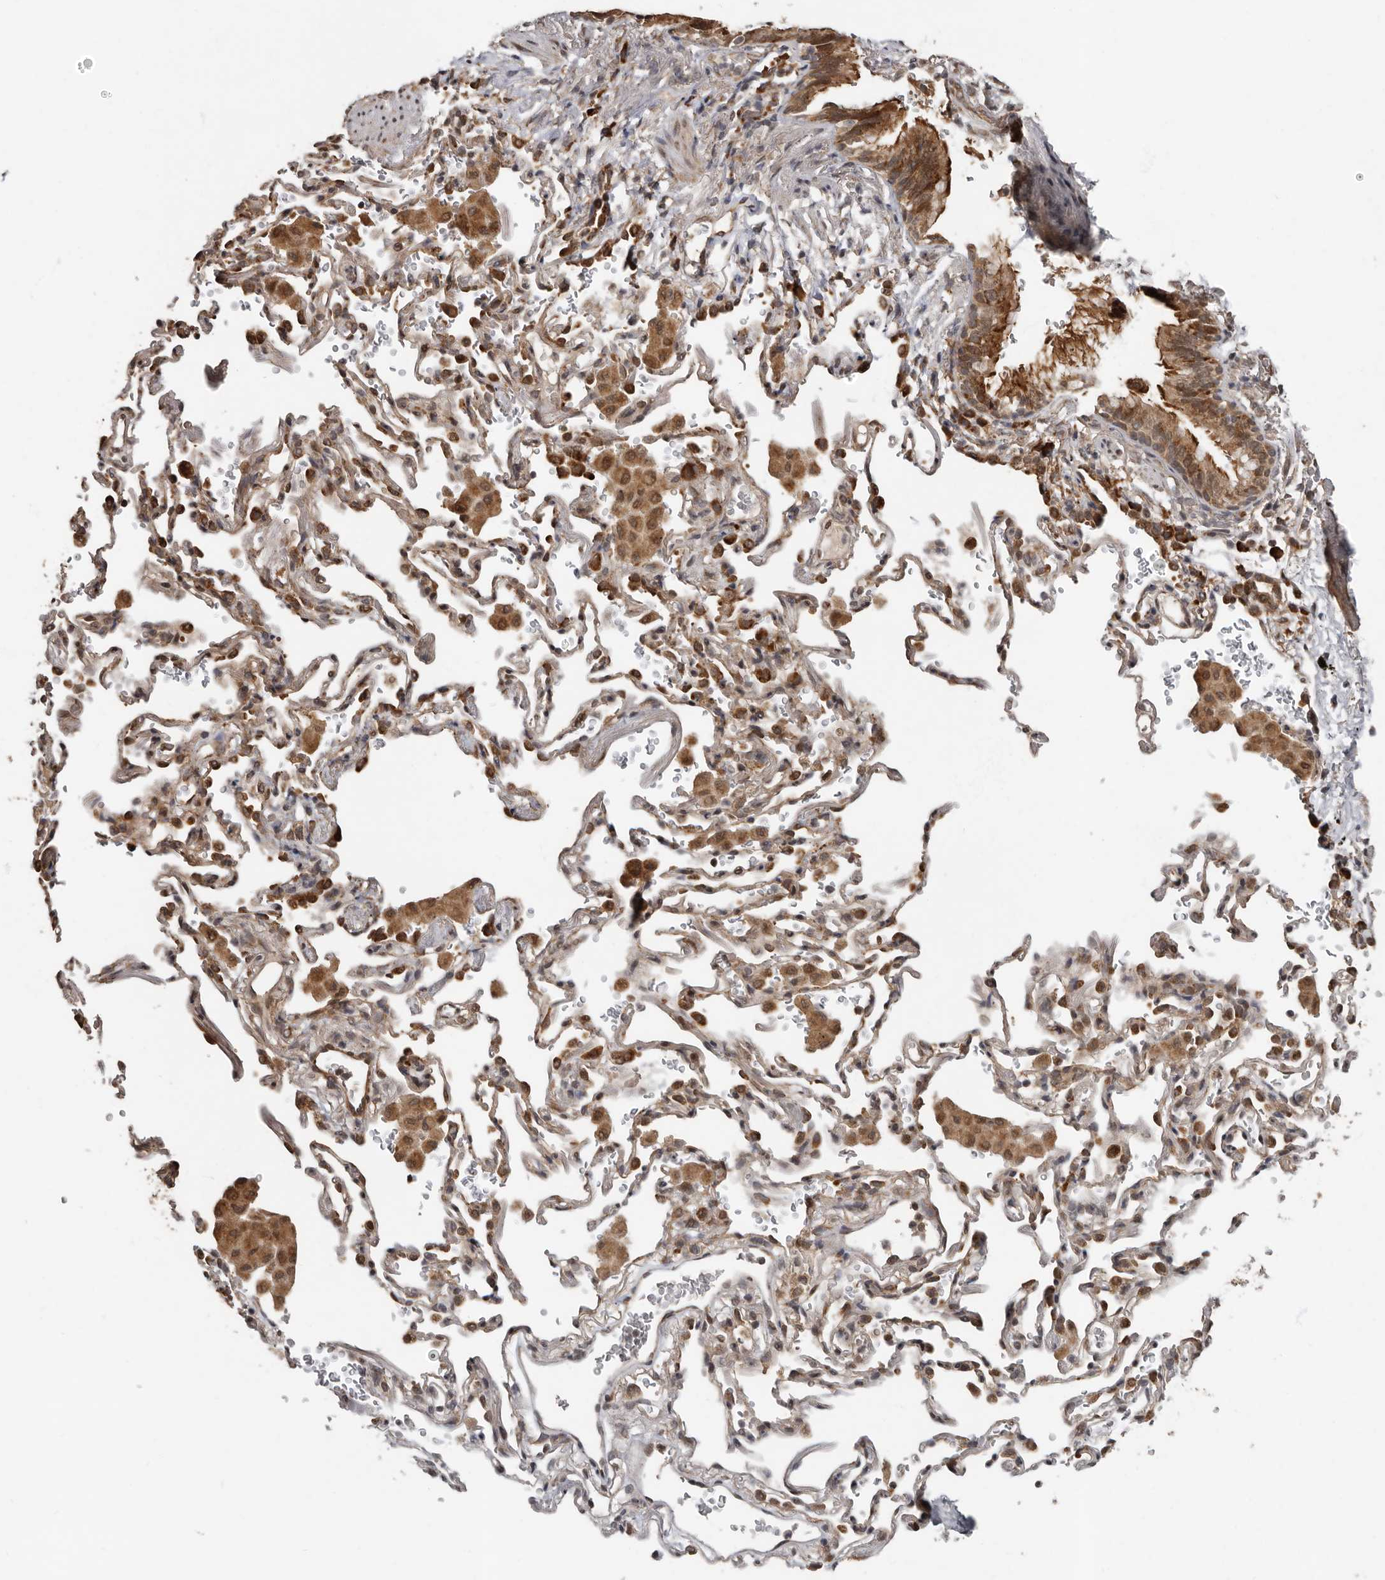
{"staining": {"intensity": "moderate", "quantity": ">75%", "location": "cytoplasmic/membranous,nuclear"}, "tissue": "bronchus", "cell_type": "Respiratory epithelial cells", "image_type": "normal", "snomed": [{"axis": "morphology", "description": "Normal tissue, NOS"}, {"axis": "morphology", "description": "Inflammation, NOS"}, {"axis": "topography", "description": "Bronchus"}], "caption": "Immunohistochemical staining of unremarkable human bronchus reveals moderate cytoplasmic/membranous,nuclear protein staining in about >75% of respiratory epithelial cells. Immunohistochemistry (ihc) stains the protein of interest in brown and the nuclei are stained blue.", "gene": "LRGUK", "patient": {"sex": "male", "age": 69}}